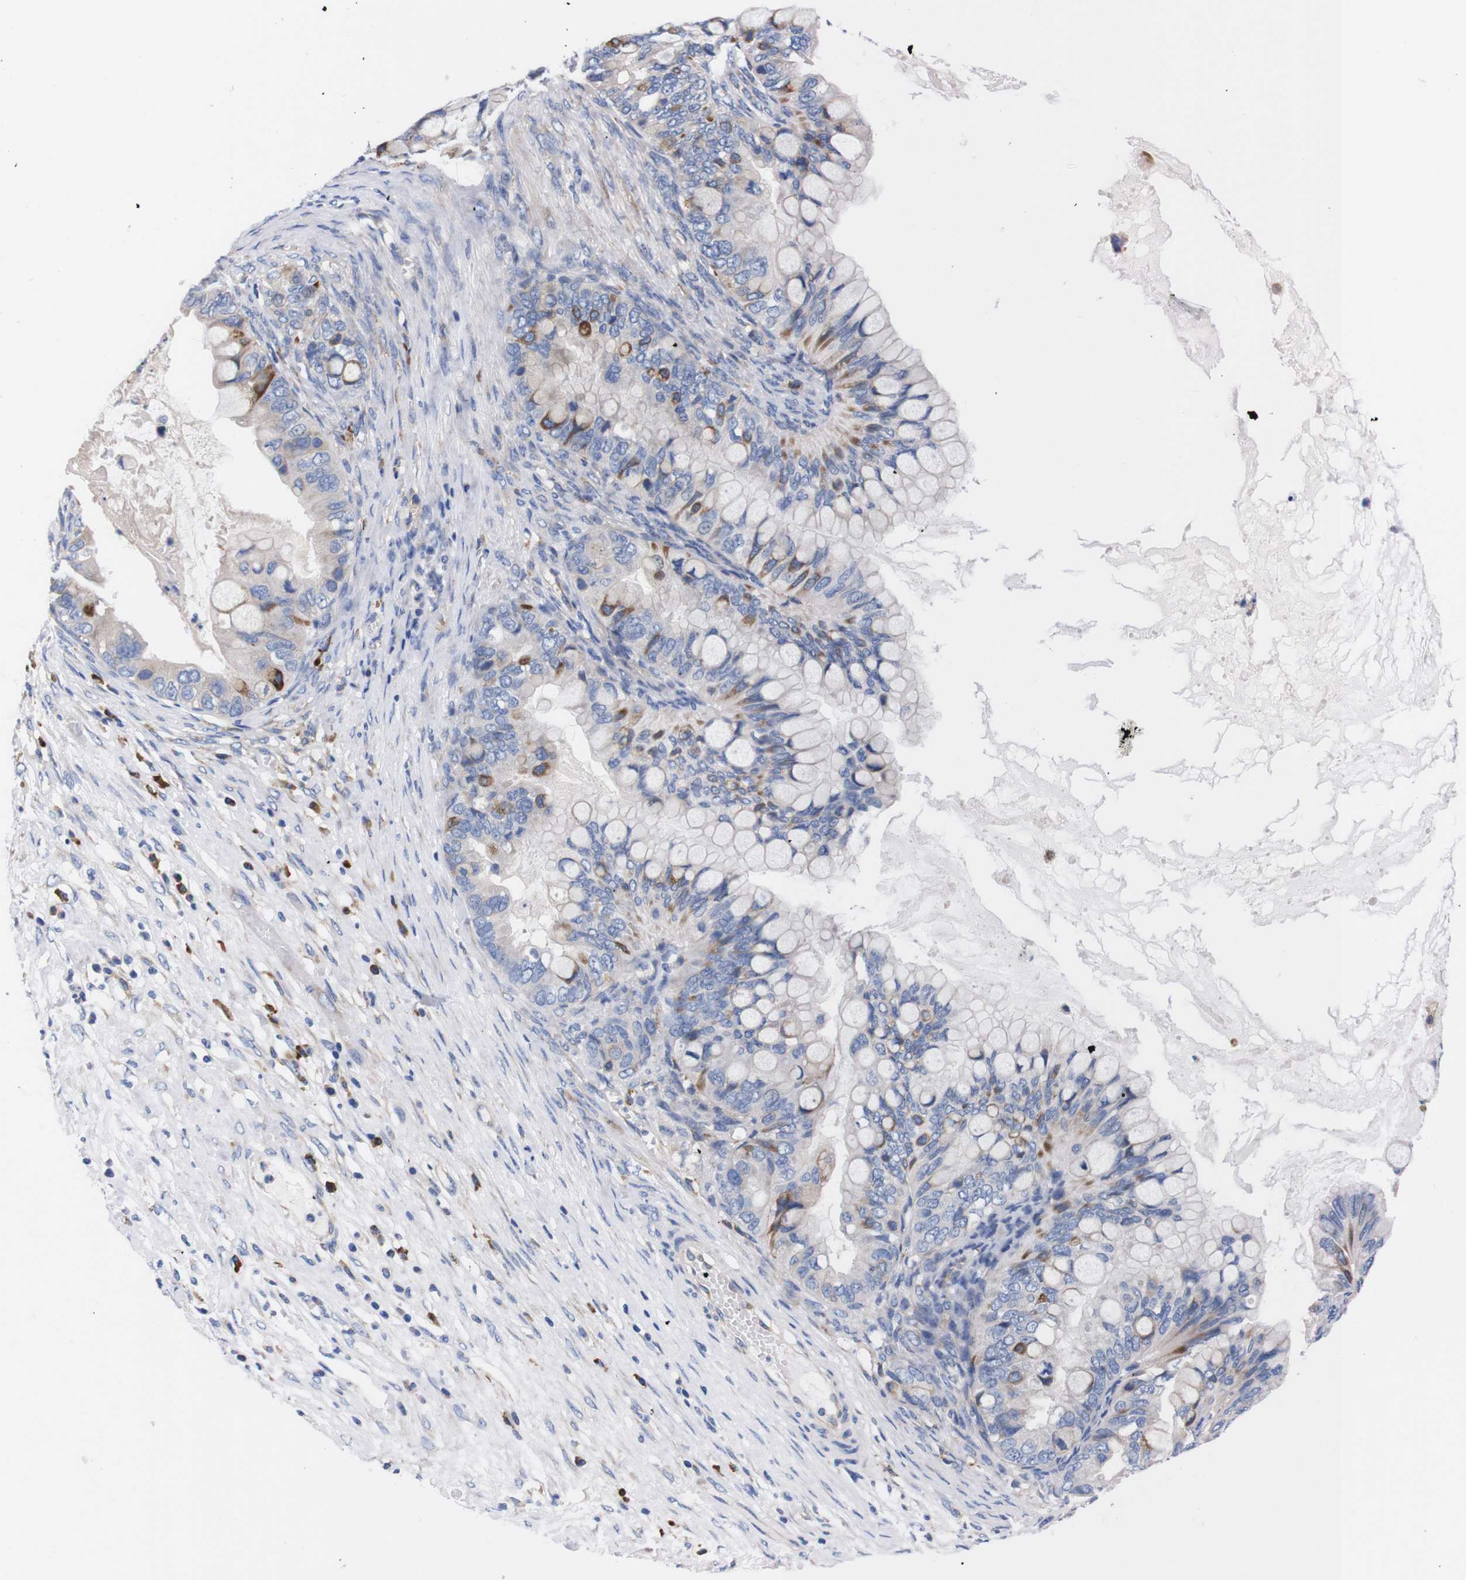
{"staining": {"intensity": "negative", "quantity": "none", "location": "none"}, "tissue": "ovarian cancer", "cell_type": "Tumor cells", "image_type": "cancer", "snomed": [{"axis": "morphology", "description": "Cystadenocarcinoma, mucinous, NOS"}, {"axis": "topography", "description": "Ovary"}], "caption": "Tumor cells show no significant protein staining in mucinous cystadenocarcinoma (ovarian).", "gene": "NEBL", "patient": {"sex": "female", "age": 80}}